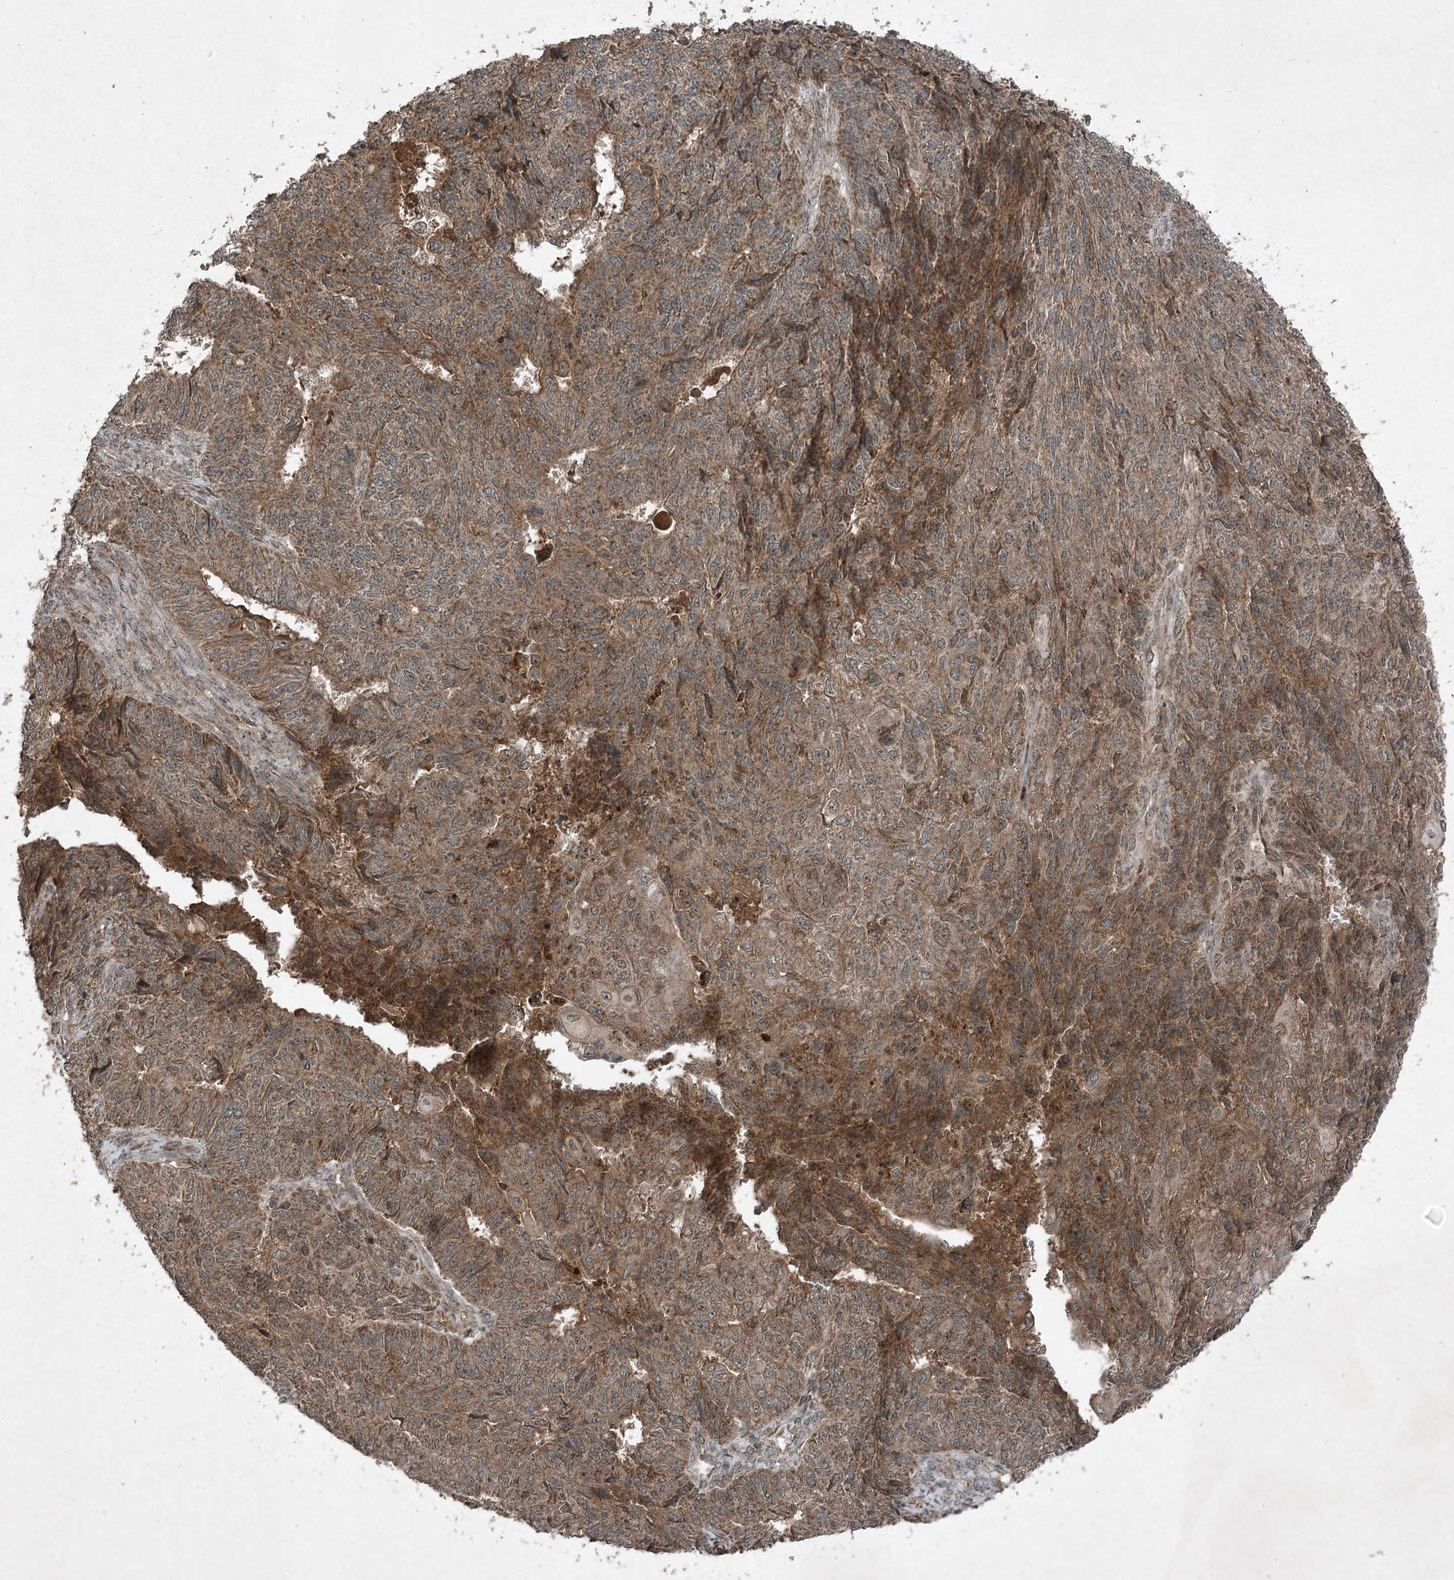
{"staining": {"intensity": "moderate", "quantity": ">75%", "location": "cytoplasmic/membranous"}, "tissue": "endometrial cancer", "cell_type": "Tumor cells", "image_type": "cancer", "snomed": [{"axis": "morphology", "description": "Adenocarcinoma, NOS"}, {"axis": "topography", "description": "Endometrium"}], "caption": "Protein analysis of endometrial cancer tissue displays moderate cytoplasmic/membranous staining in approximately >75% of tumor cells. (Brightfield microscopy of DAB IHC at high magnification).", "gene": "UNC93A", "patient": {"sex": "female", "age": 32}}